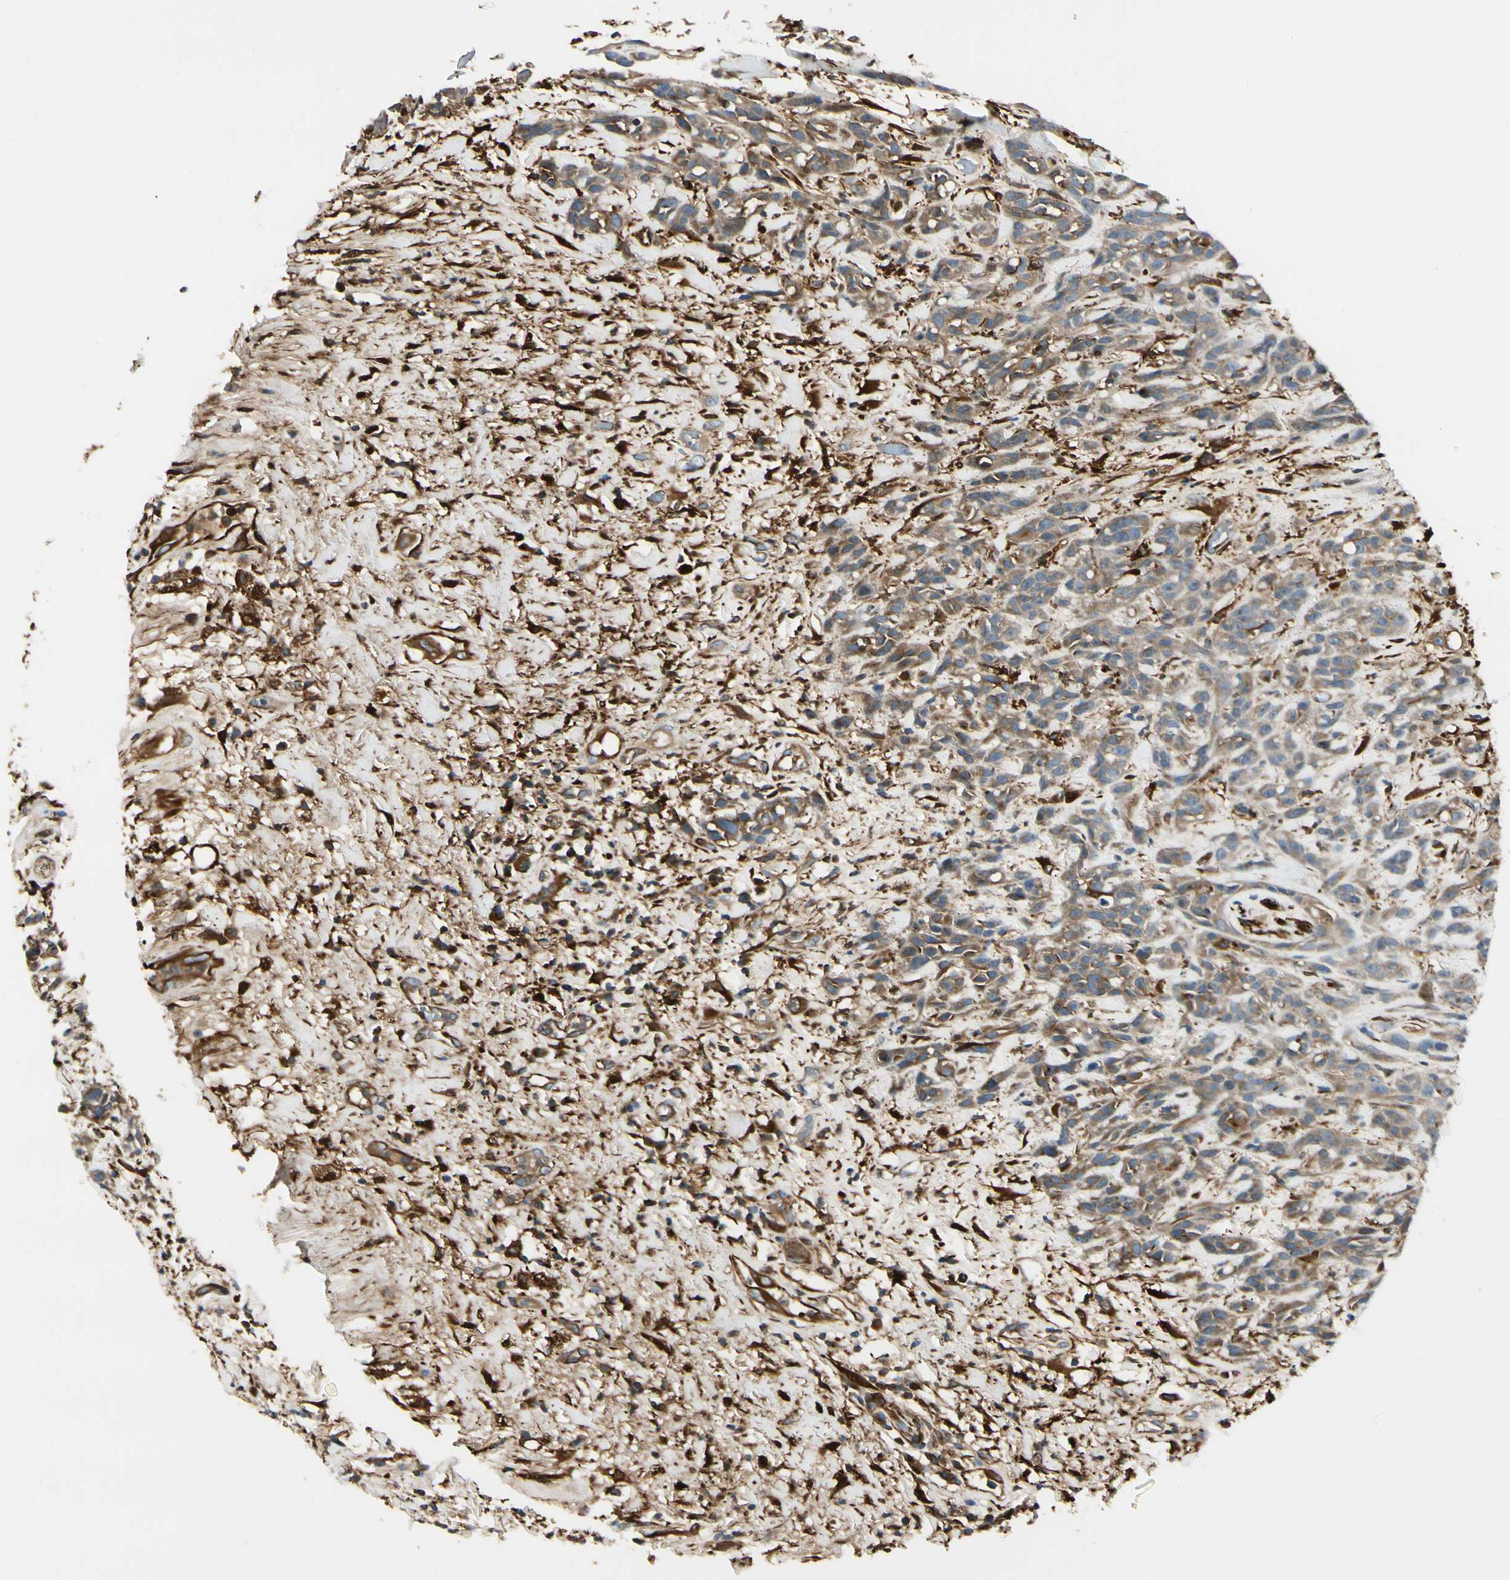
{"staining": {"intensity": "moderate", "quantity": ">75%", "location": "cytoplasmic/membranous"}, "tissue": "head and neck cancer", "cell_type": "Tumor cells", "image_type": "cancer", "snomed": [{"axis": "morphology", "description": "Squamous cell carcinoma, NOS"}, {"axis": "topography", "description": "Head-Neck"}], "caption": "Head and neck squamous cell carcinoma stained for a protein (brown) demonstrates moderate cytoplasmic/membranous positive expression in approximately >75% of tumor cells.", "gene": "FTH1", "patient": {"sex": "male", "age": 62}}